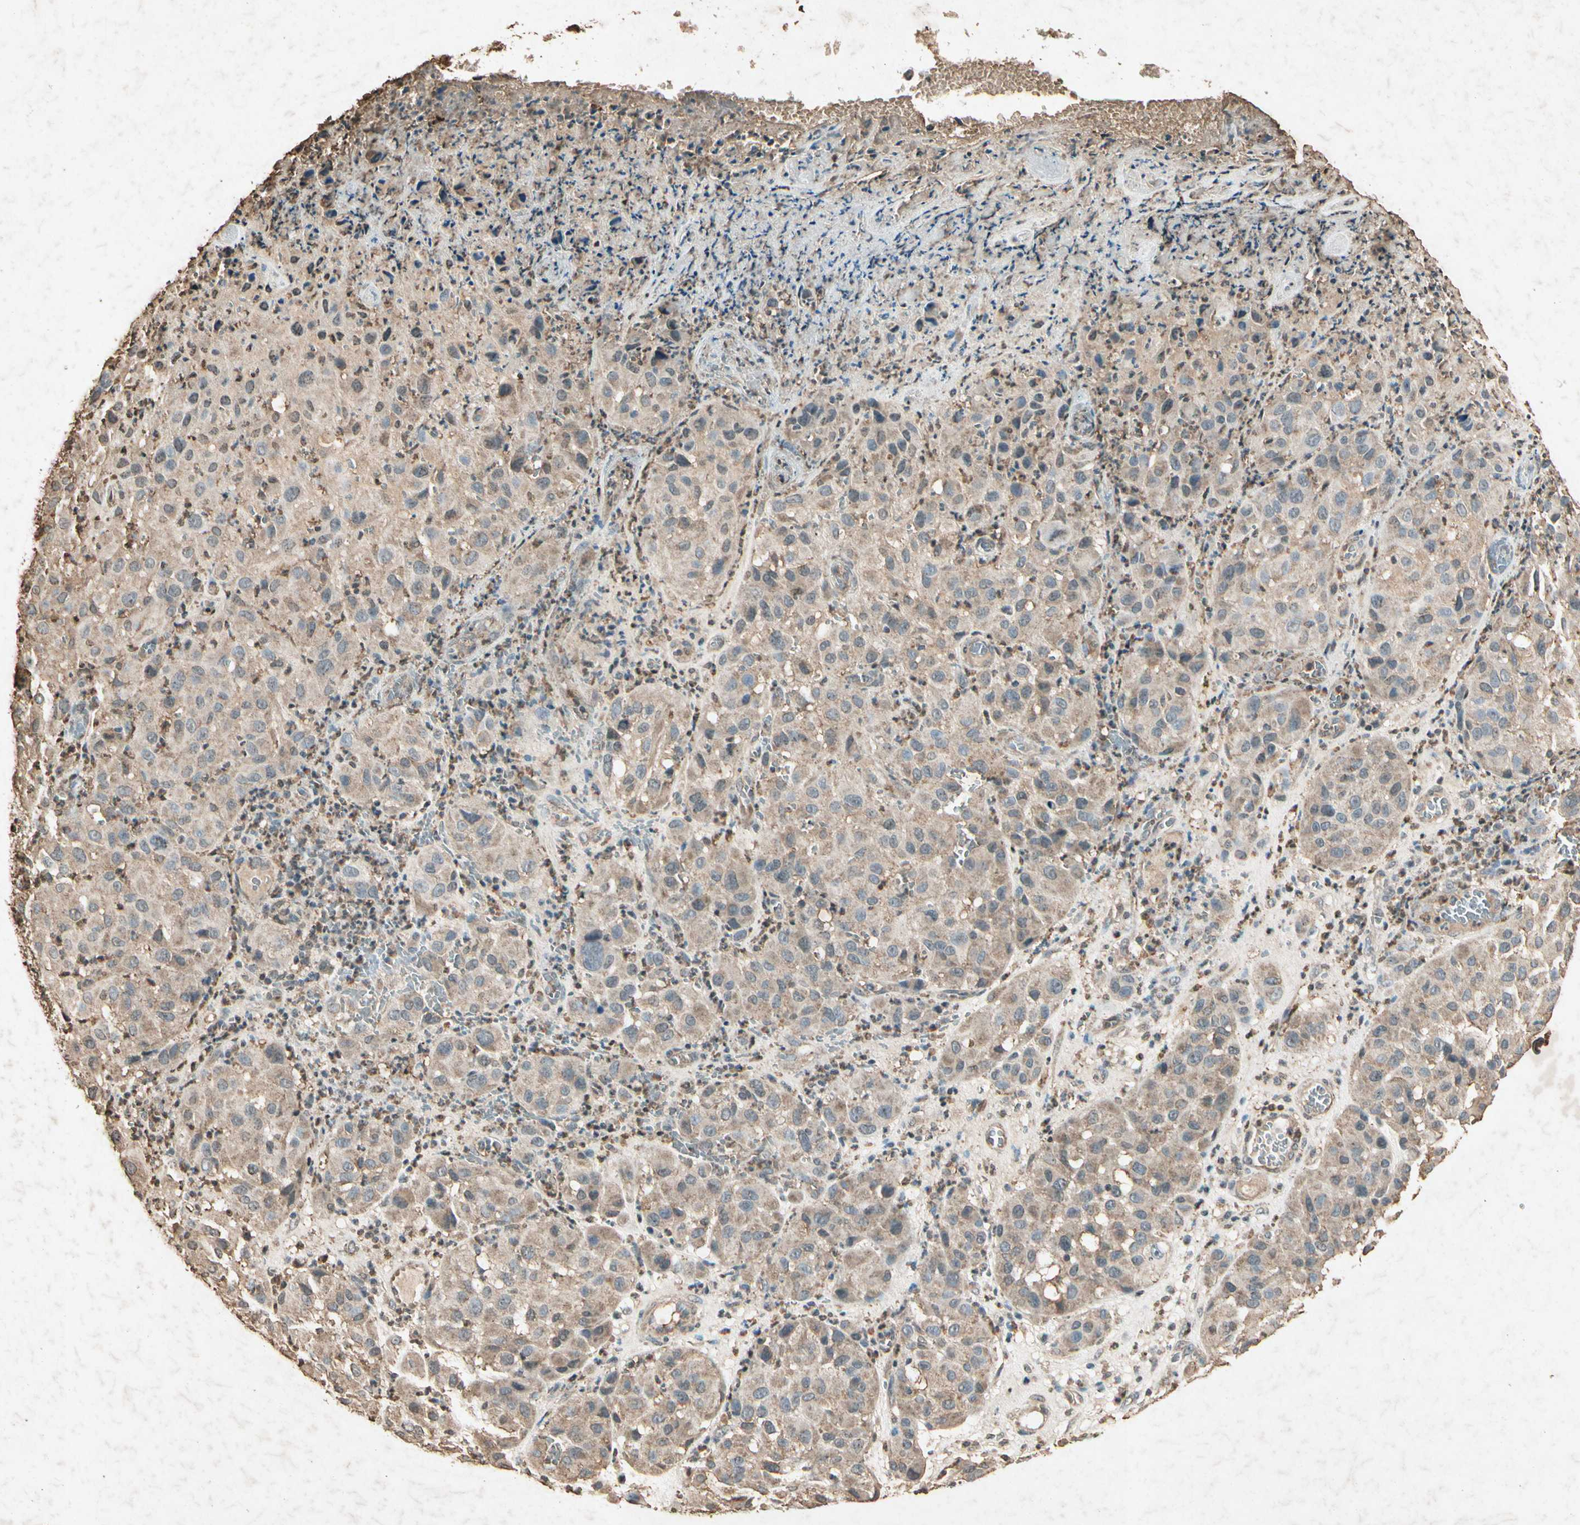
{"staining": {"intensity": "moderate", "quantity": ">75%", "location": "cytoplasmic/membranous"}, "tissue": "melanoma", "cell_type": "Tumor cells", "image_type": "cancer", "snomed": [{"axis": "morphology", "description": "Malignant melanoma, NOS"}, {"axis": "topography", "description": "Skin"}], "caption": "DAB (3,3'-diaminobenzidine) immunohistochemical staining of melanoma displays moderate cytoplasmic/membranous protein positivity in about >75% of tumor cells.", "gene": "GC", "patient": {"sex": "female", "age": 21}}